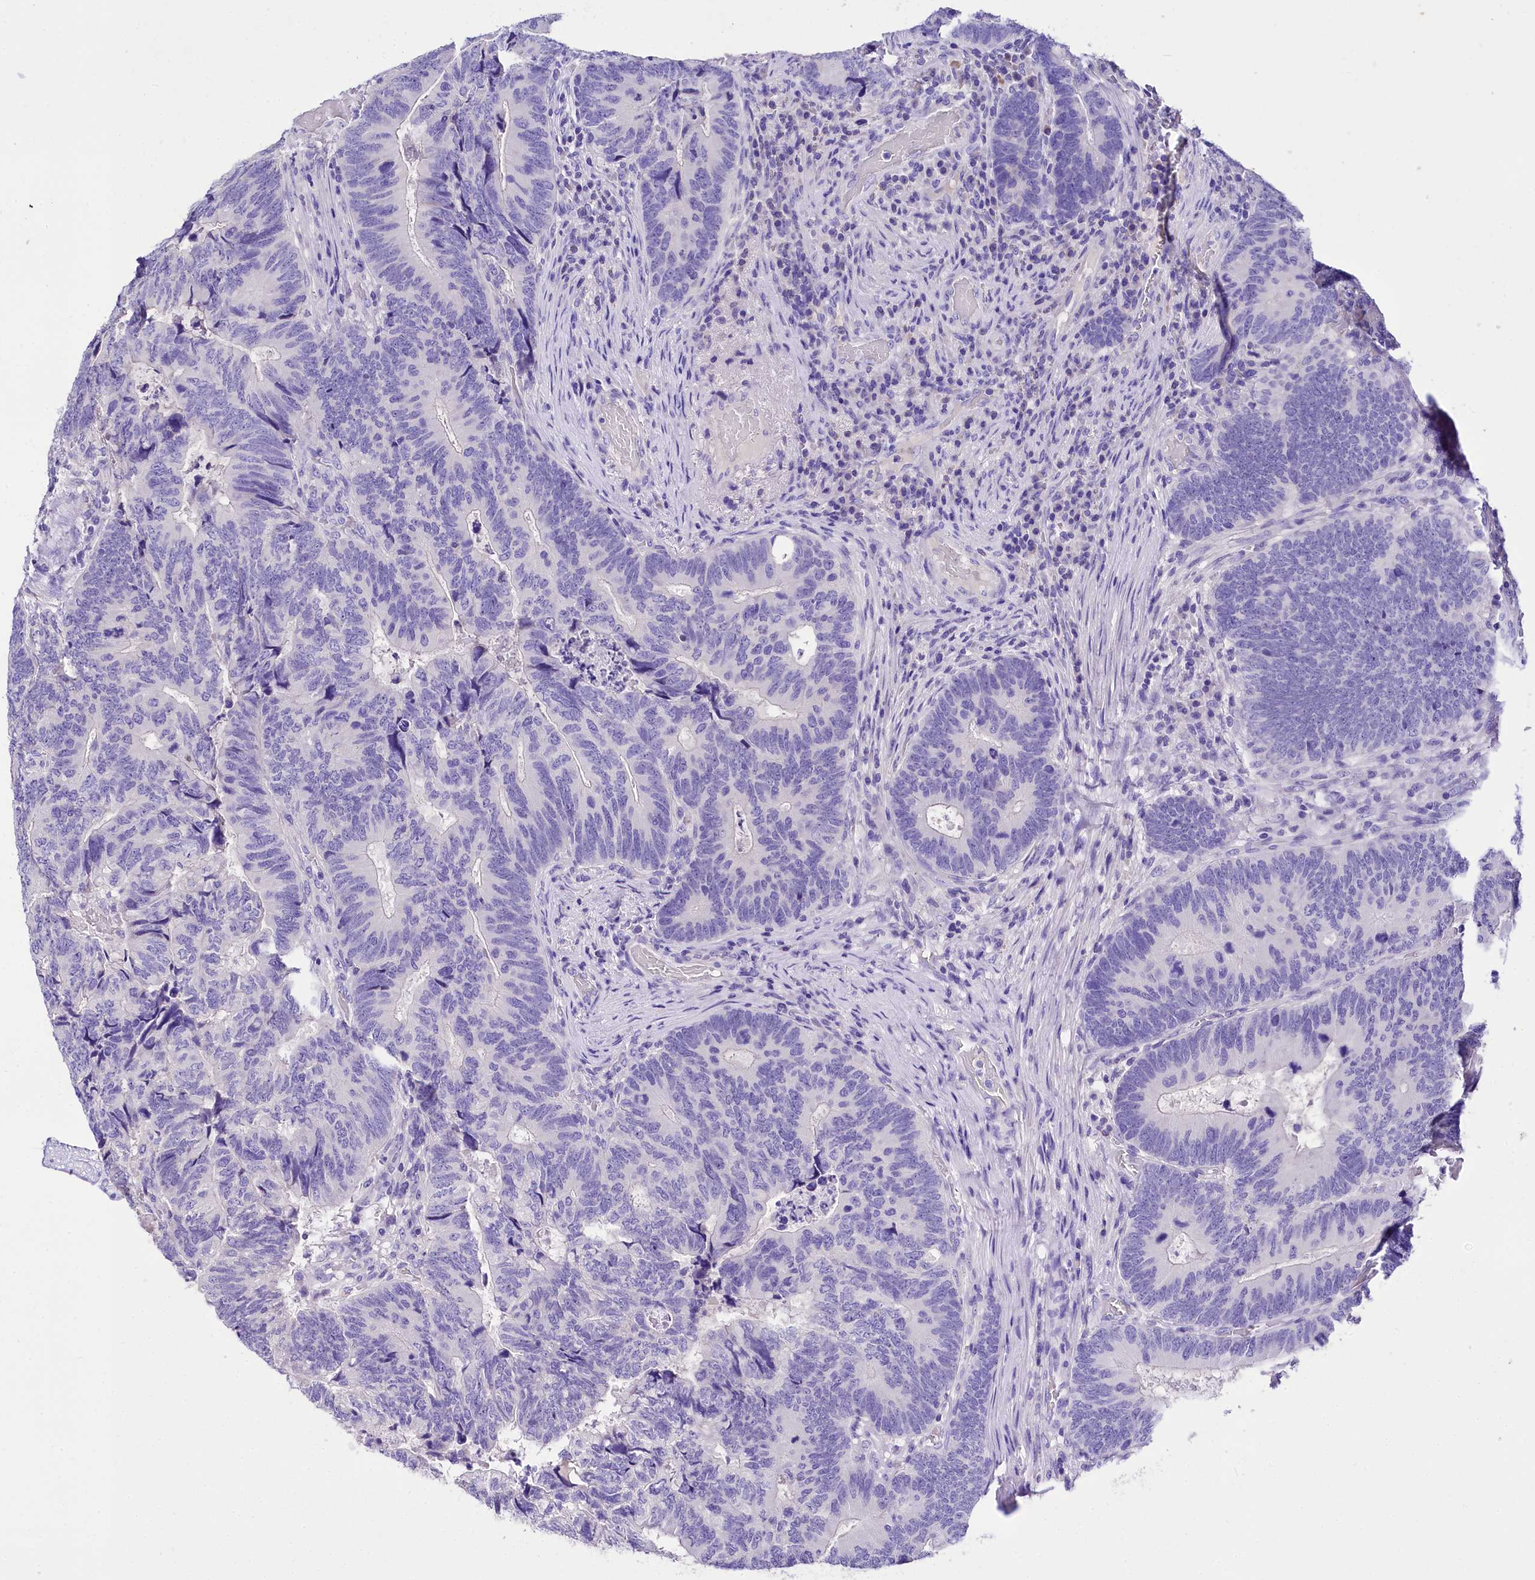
{"staining": {"intensity": "negative", "quantity": "none", "location": "none"}, "tissue": "colorectal cancer", "cell_type": "Tumor cells", "image_type": "cancer", "snomed": [{"axis": "morphology", "description": "Adenocarcinoma, NOS"}, {"axis": "topography", "description": "Colon"}], "caption": "This histopathology image is of colorectal cancer stained with IHC to label a protein in brown with the nuclei are counter-stained blue. There is no positivity in tumor cells.", "gene": "A2ML1", "patient": {"sex": "female", "age": 67}}